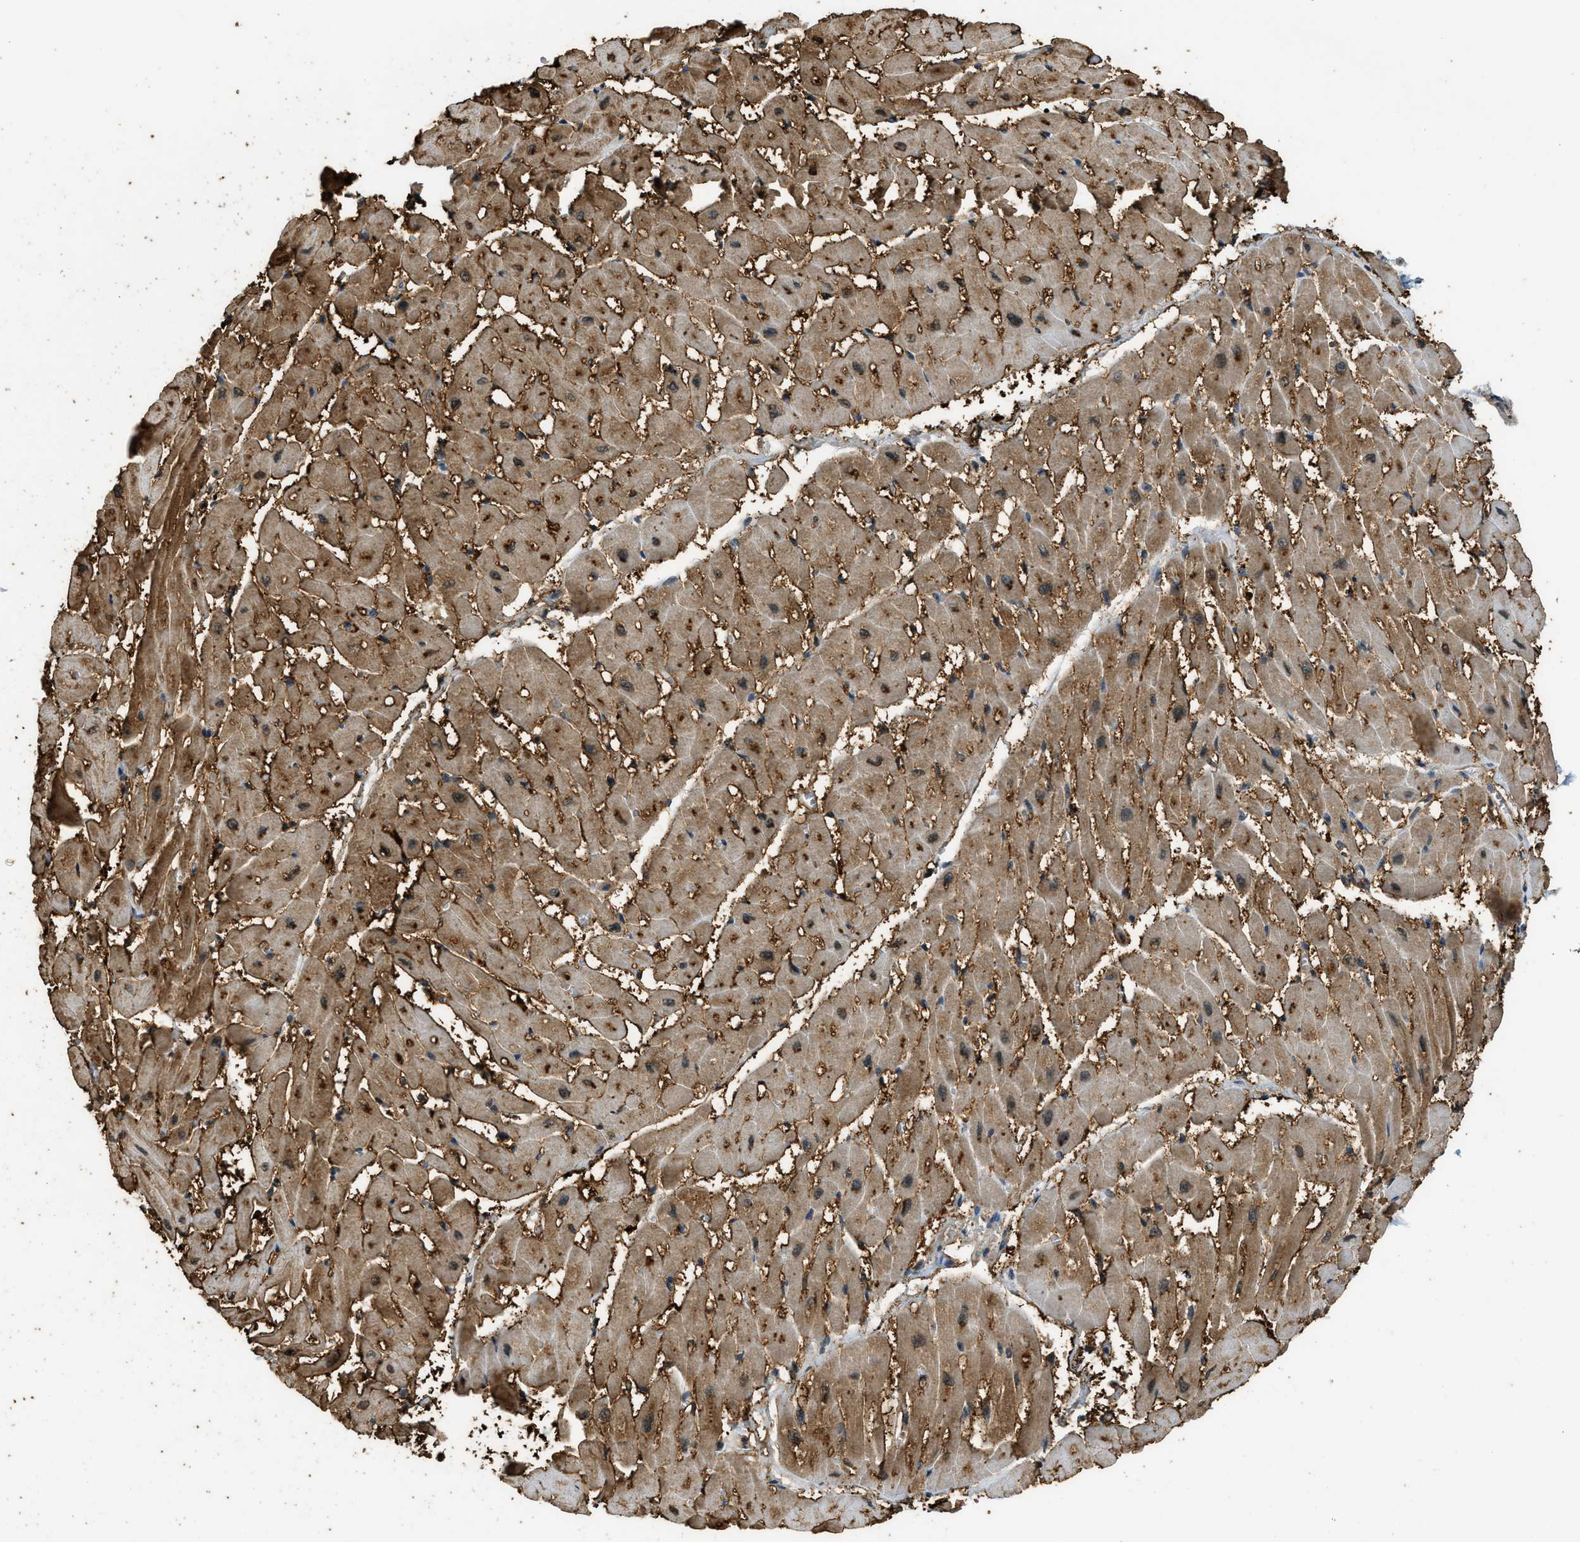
{"staining": {"intensity": "moderate", "quantity": ">75%", "location": "cytoplasmic/membranous"}, "tissue": "heart muscle", "cell_type": "Cardiomyocytes", "image_type": "normal", "snomed": [{"axis": "morphology", "description": "Normal tissue, NOS"}, {"axis": "topography", "description": "Heart"}], "caption": "This is a histology image of immunohistochemistry (IHC) staining of normal heart muscle, which shows moderate expression in the cytoplasmic/membranous of cardiomyocytes.", "gene": "MED21", "patient": {"sex": "male", "age": 45}}